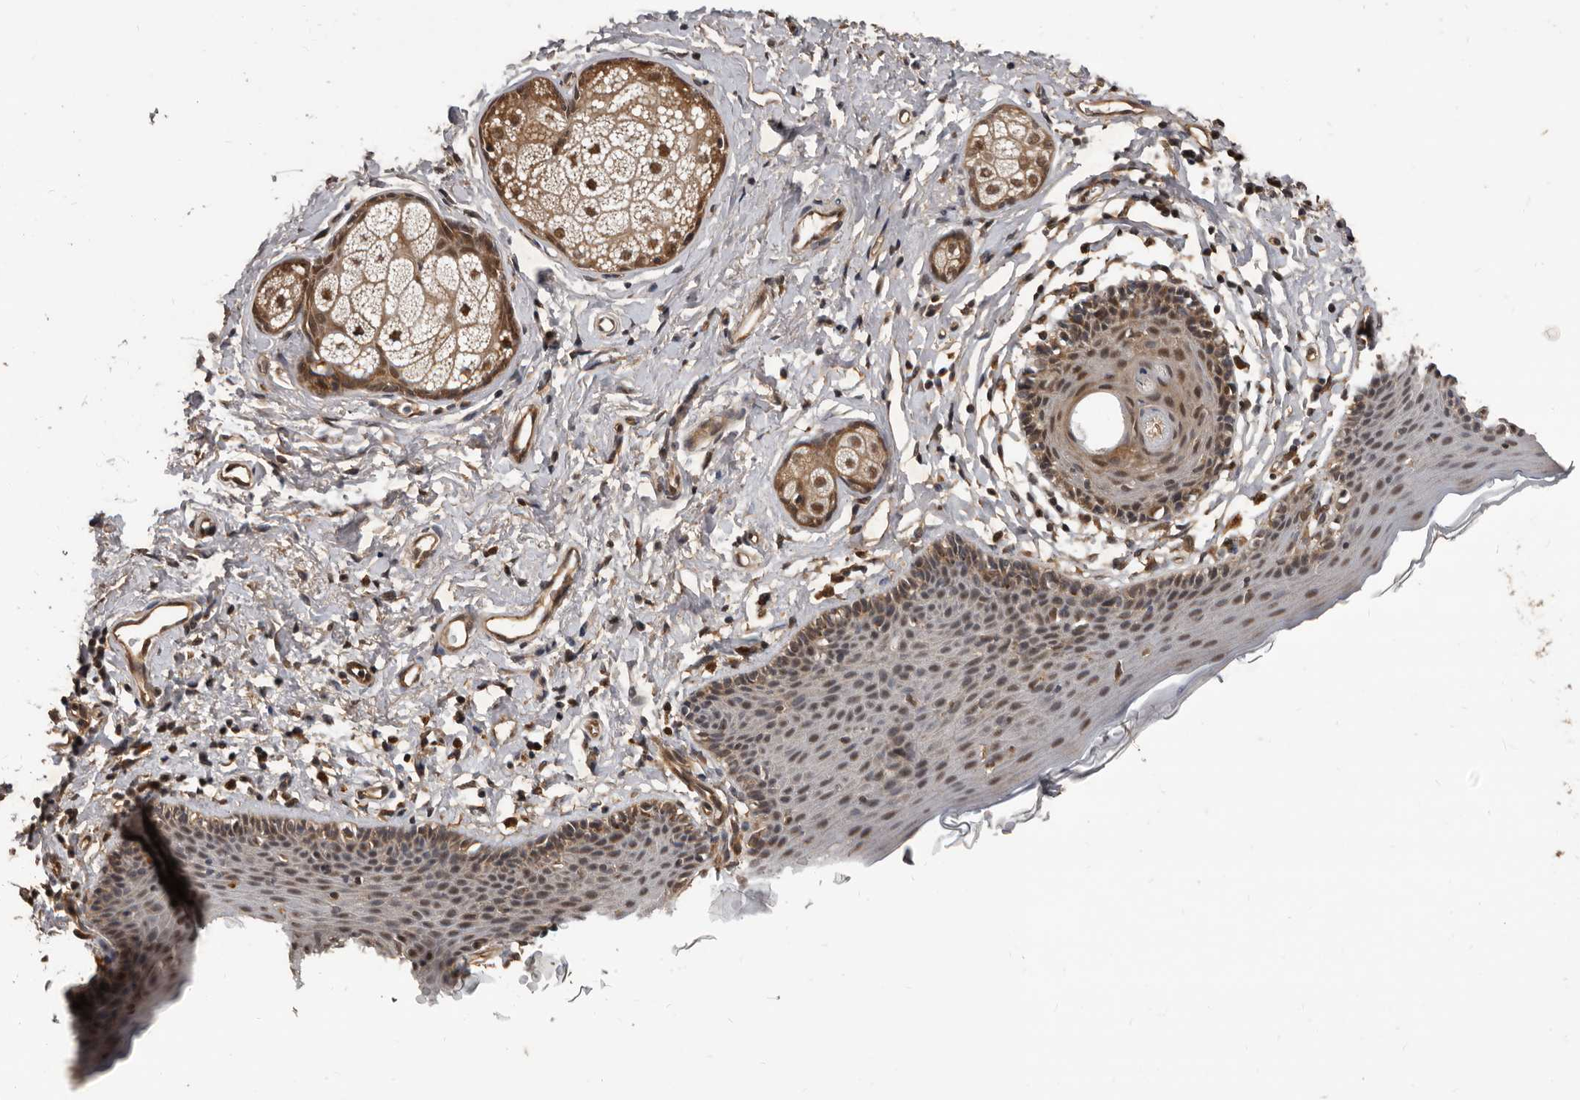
{"staining": {"intensity": "moderate", "quantity": "25%-75%", "location": "cytoplasmic/membranous,nuclear"}, "tissue": "skin", "cell_type": "Epidermal cells", "image_type": "normal", "snomed": [{"axis": "morphology", "description": "Normal tissue, NOS"}, {"axis": "topography", "description": "Vulva"}], "caption": "Human skin stained with a protein marker exhibits moderate staining in epidermal cells.", "gene": "AHR", "patient": {"sex": "female", "age": 66}}